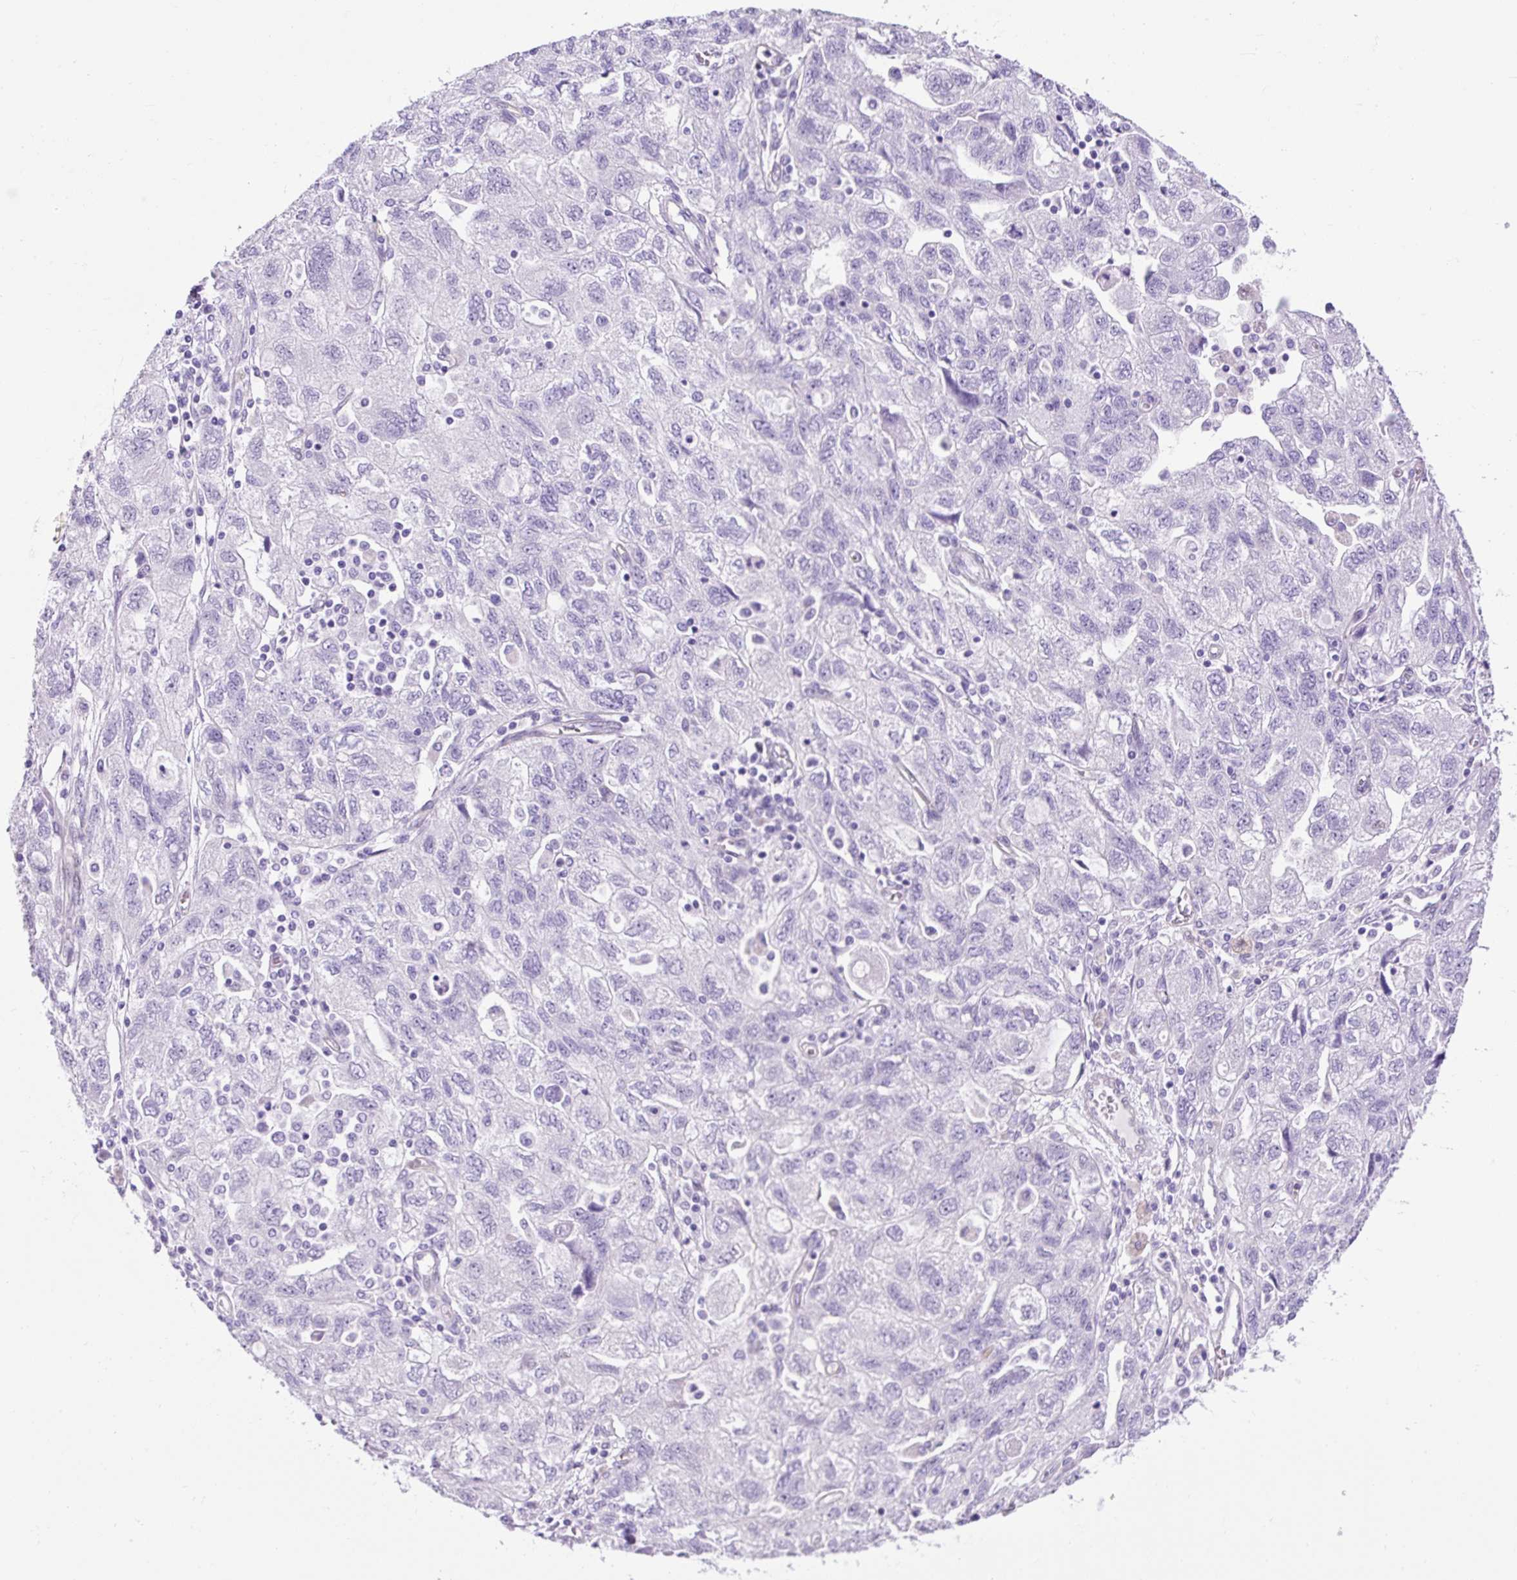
{"staining": {"intensity": "negative", "quantity": "none", "location": "none"}, "tissue": "ovarian cancer", "cell_type": "Tumor cells", "image_type": "cancer", "snomed": [{"axis": "morphology", "description": "Carcinoma, NOS"}, {"axis": "morphology", "description": "Cystadenocarcinoma, serous, NOS"}, {"axis": "topography", "description": "Ovary"}], "caption": "DAB immunohistochemical staining of ovarian cancer (serous cystadenocarcinoma) exhibits no significant positivity in tumor cells.", "gene": "KRT12", "patient": {"sex": "female", "age": 69}}